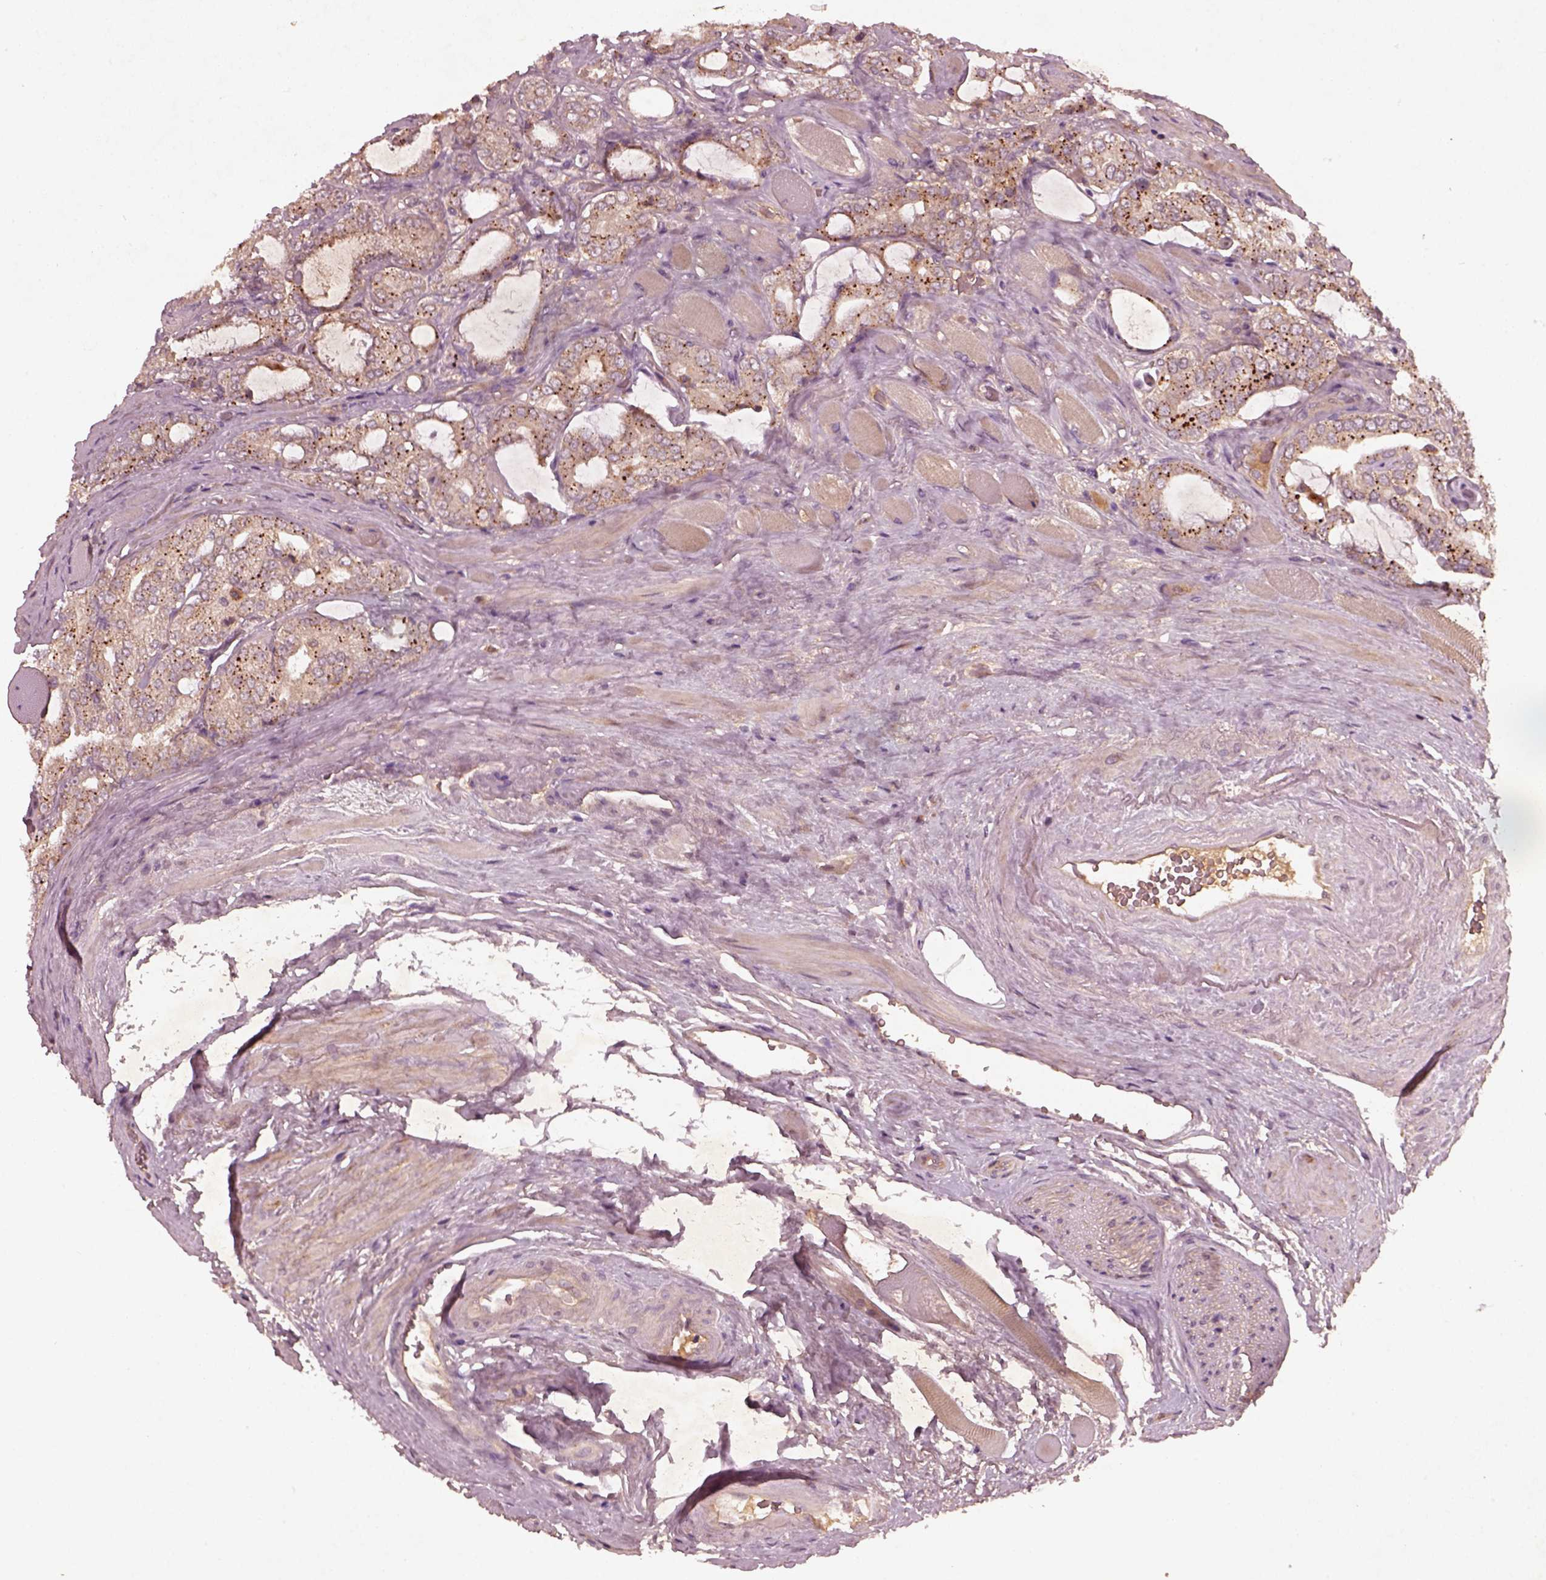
{"staining": {"intensity": "weak", "quantity": ">75%", "location": "cytoplasmic/membranous"}, "tissue": "prostate cancer", "cell_type": "Tumor cells", "image_type": "cancer", "snomed": [{"axis": "morphology", "description": "Adenocarcinoma, NOS"}, {"axis": "topography", "description": "Prostate"}], "caption": "A brown stain labels weak cytoplasmic/membranous positivity of a protein in human prostate cancer tumor cells.", "gene": "FAM234A", "patient": {"sex": "male", "age": 64}}